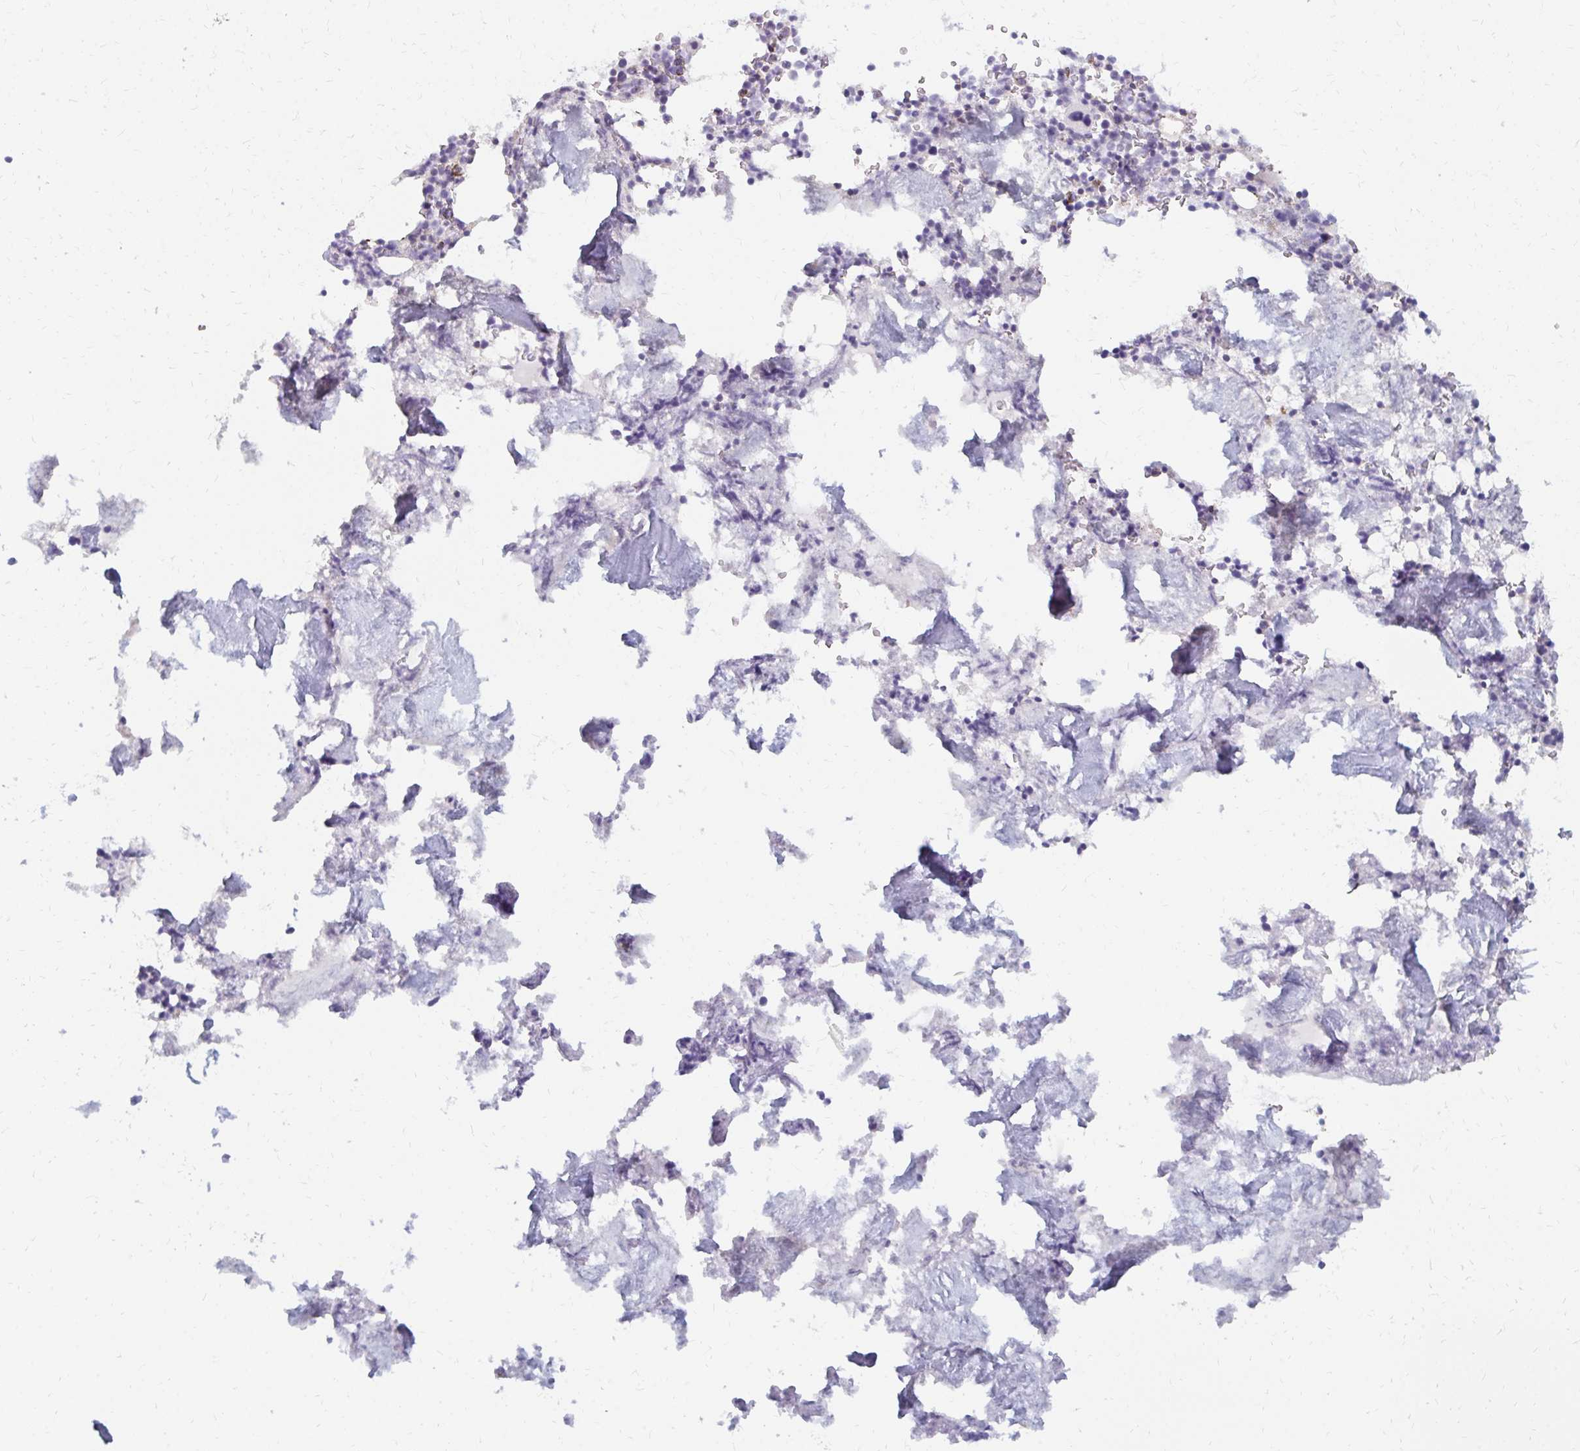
{"staining": {"intensity": "negative", "quantity": "none", "location": "none"}, "tissue": "bone marrow", "cell_type": "Hematopoietic cells", "image_type": "normal", "snomed": [{"axis": "morphology", "description": "Normal tissue, NOS"}, {"axis": "topography", "description": "Bone marrow"}], "caption": "This image is of benign bone marrow stained with IHC to label a protein in brown with the nuclei are counter-stained blue. There is no positivity in hematopoietic cells.", "gene": "OR10V1", "patient": {"sex": "female", "age": 42}}